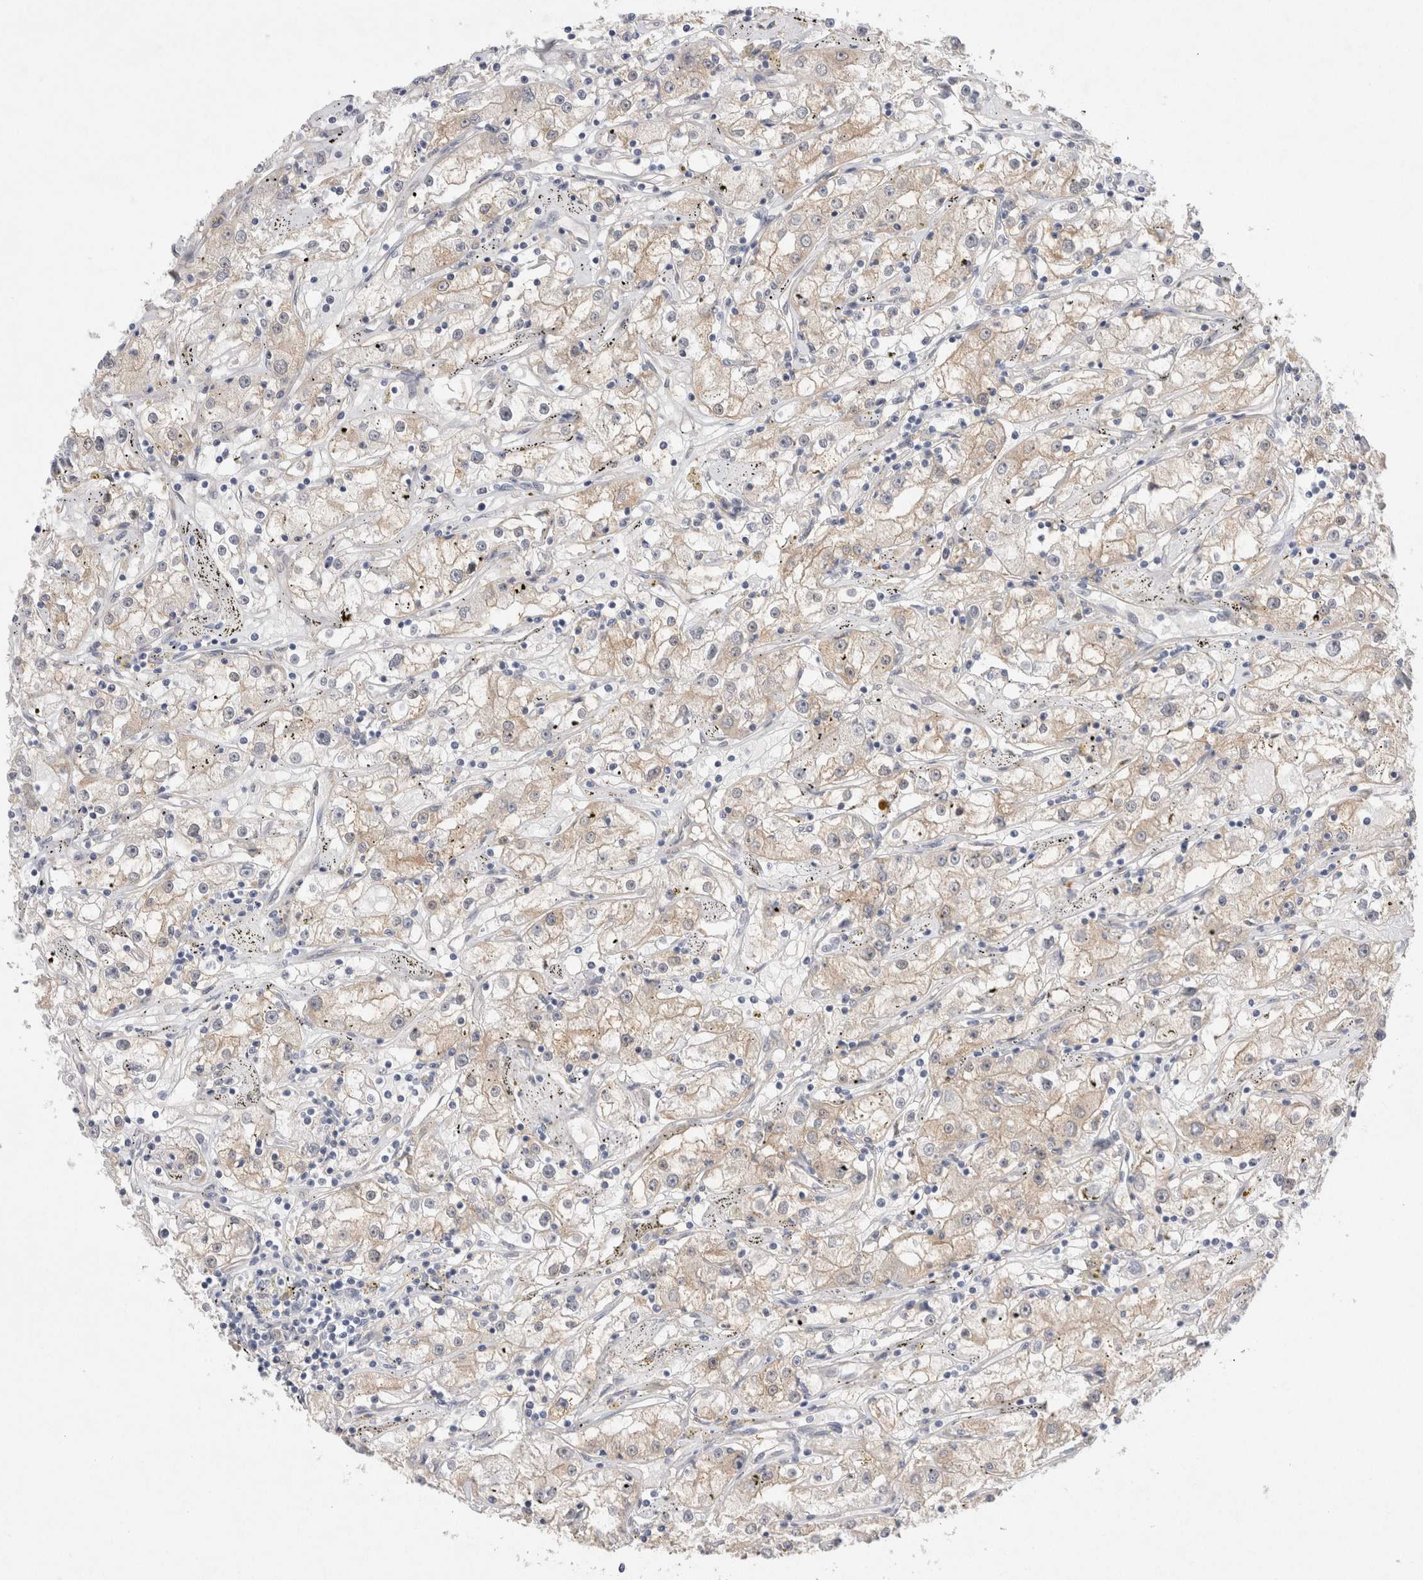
{"staining": {"intensity": "weak", "quantity": "<25%", "location": "cytoplasmic/membranous"}, "tissue": "renal cancer", "cell_type": "Tumor cells", "image_type": "cancer", "snomed": [{"axis": "morphology", "description": "Adenocarcinoma, NOS"}, {"axis": "topography", "description": "Kidney"}], "caption": "Immunohistochemistry of human renal cancer displays no positivity in tumor cells.", "gene": "WIPF2", "patient": {"sex": "male", "age": 56}}